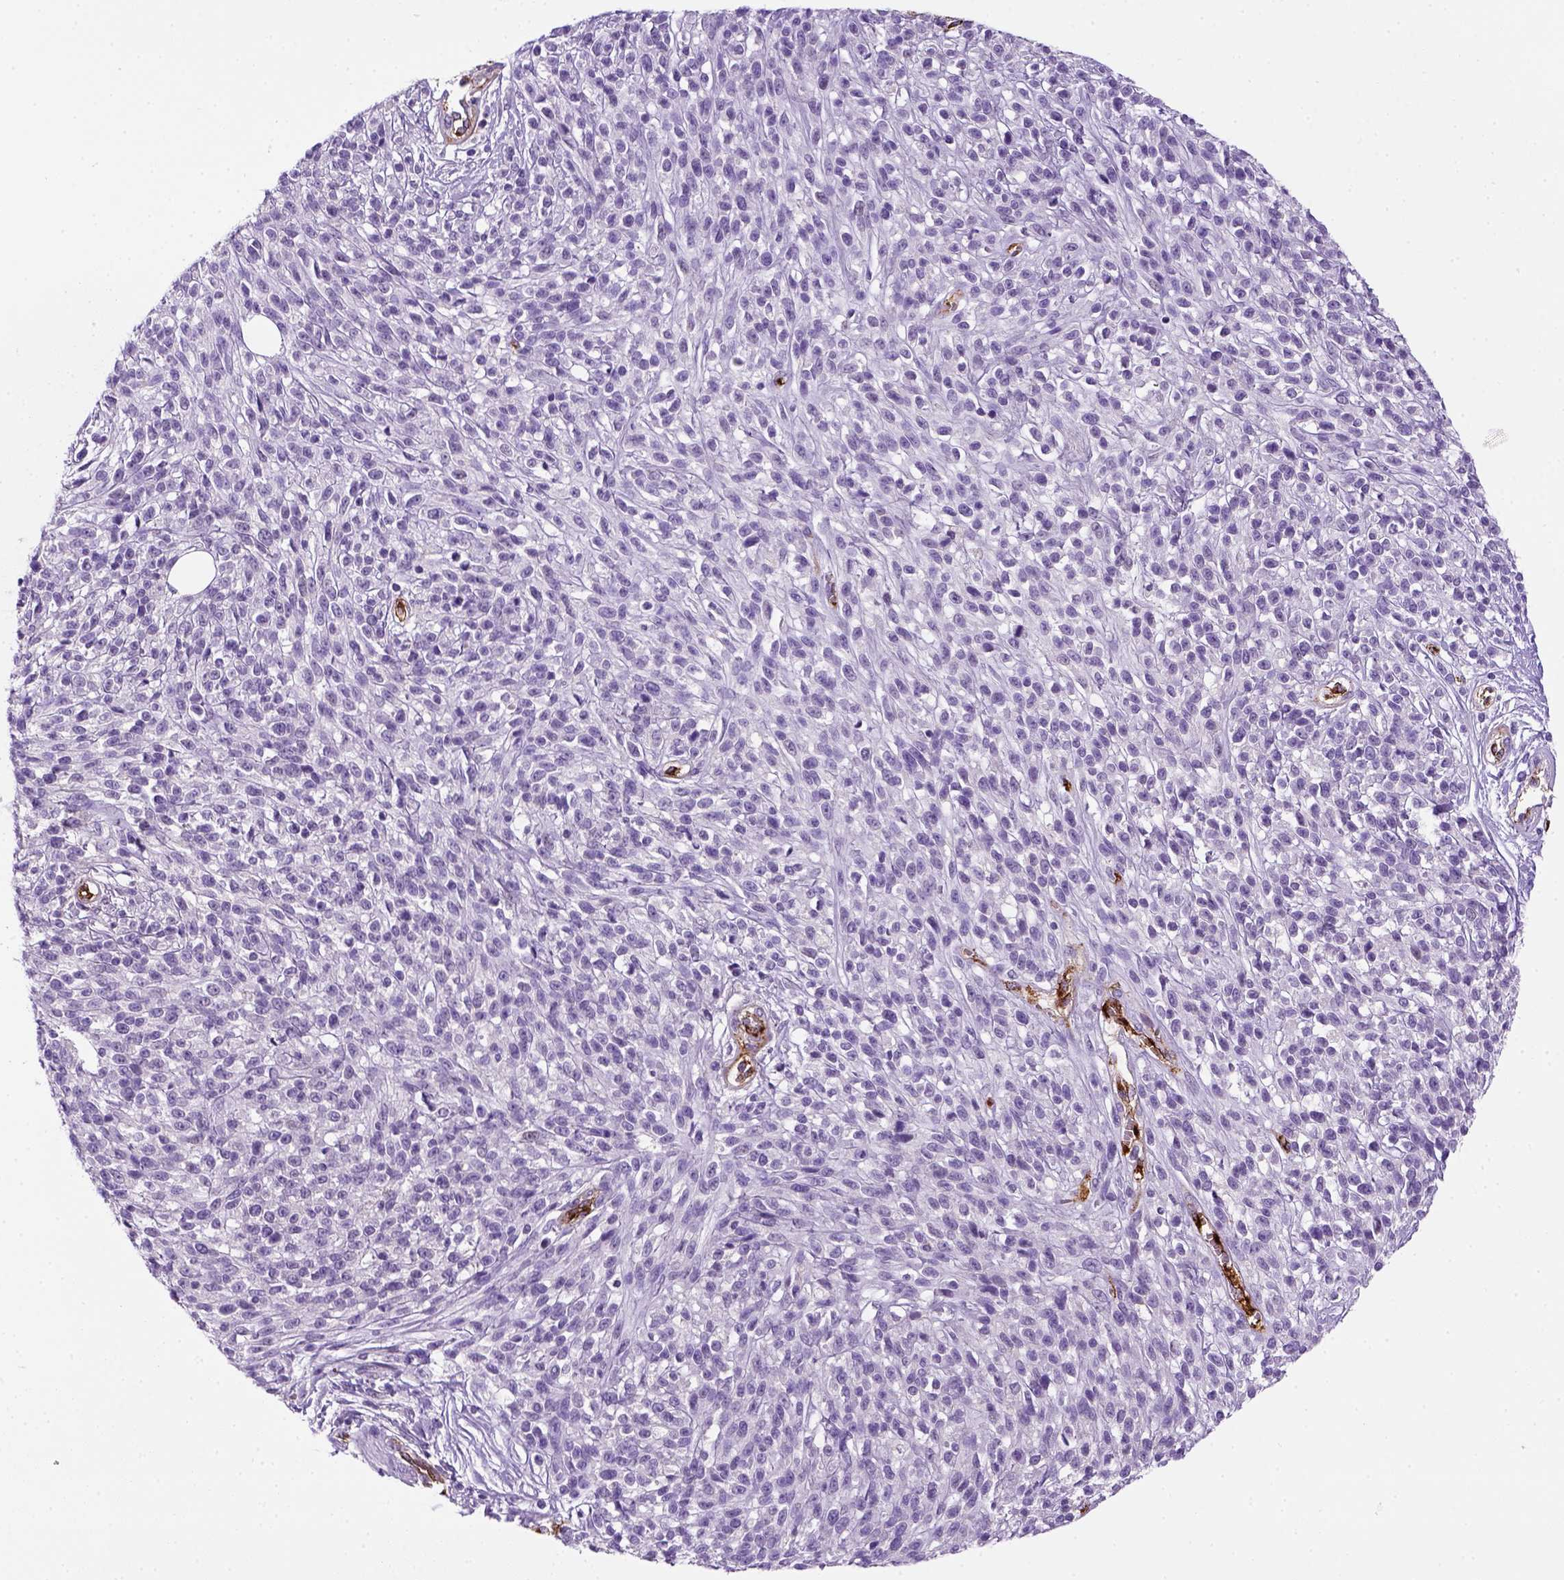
{"staining": {"intensity": "negative", "quantity": "none", "location": "none"}, "tissue": "melanoma", "cell_type": "Tumor cells", "image_type": "cancer", "snomed": [{"axis": "morphology", "description": "Malignant melanoma, NOS"}, {"axis": "topography", "description": "Skin"}, {"axis": "topography", "description": "Skin of trunk"}], "caption": "The histopathology image exhibits no significant positivity in tumor cells of melanoma.", "gene": "VWF", "patient": {"sex": "male", "age": 74}}